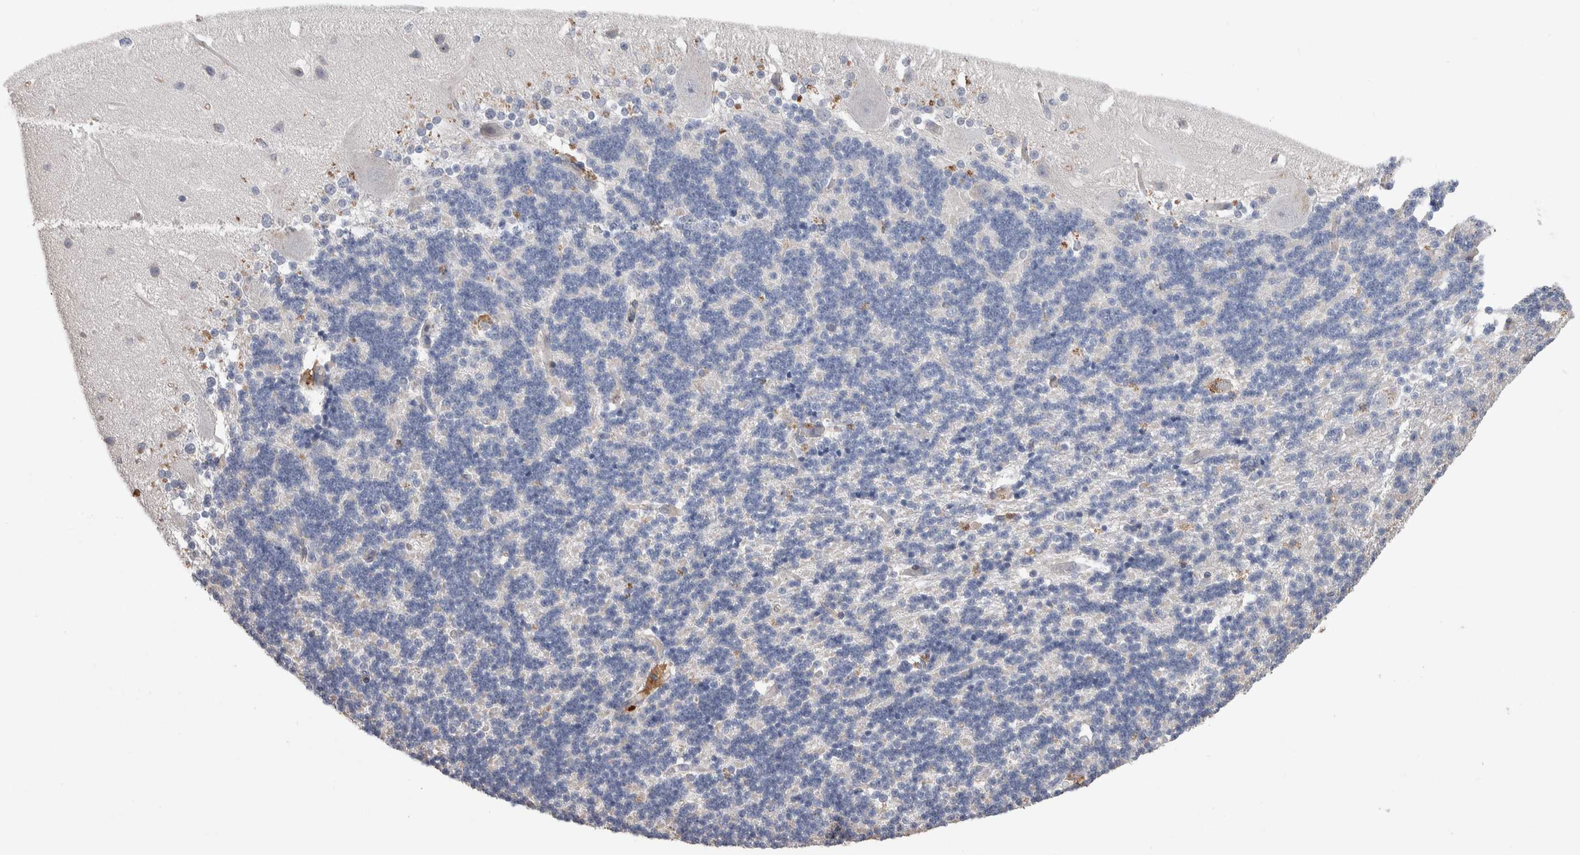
{"staining": {"intensity": "negative", "quantity": "none", "location": "none"}, "tissue": "cerebellum", "cell_type": "Cells in granular layer", "image_type": "normal", "snomed": [{"axis": "morphology", "description": "Normal tissue, NOS"}, {"axis": "topography", "description": "Cerebellum"}], "caption": "DAB immunohistochemical staining of normal human cerebellum shows no significant positivity in cells in granular layer.", "gene": "GCNA", "patient": {"sex": "female", "age": 54}}